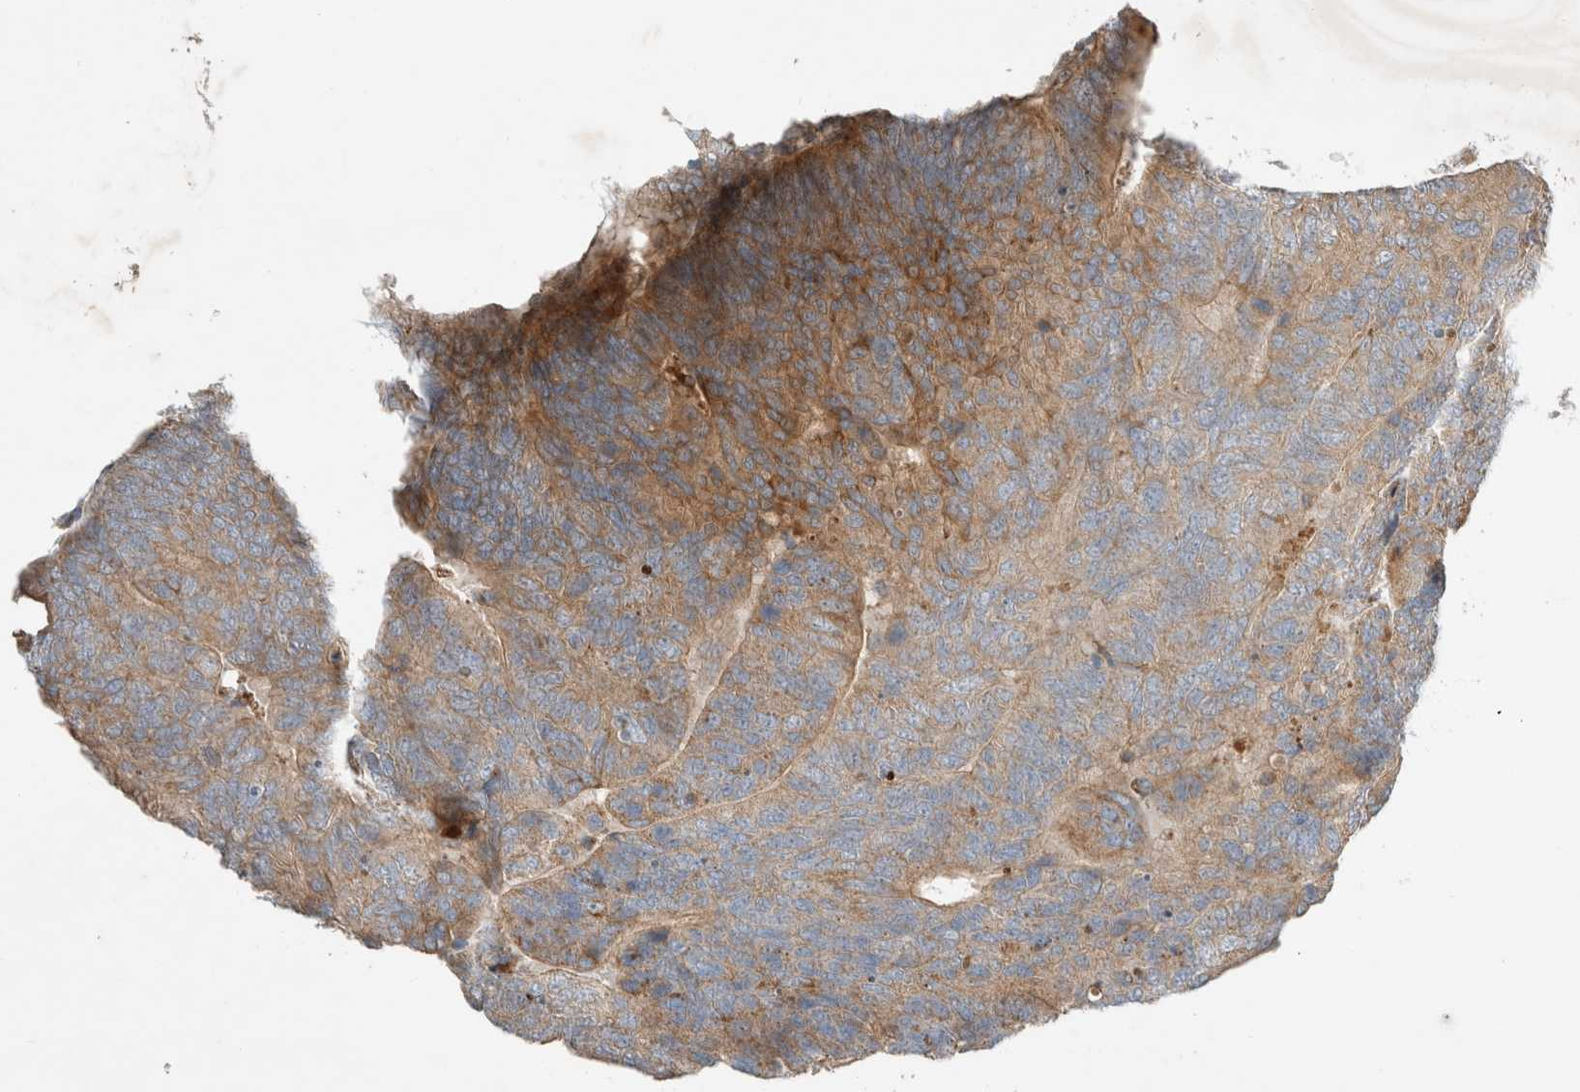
{"staining": {"intensity": "moderate", "quantity": ">75%", "location": "cytoplasmic/membranous"}, "tissue": "colorectal cancer", "cell_type": "Tumor cells", "image_type": "cancer", "snomed": [{"axis": "morphology", "description": "Adenocarcinoma, NOS"}, {"axis": "topography", "description": "Colon"}], "caption": "Colorectal adenocarcinoma tissue reveals moderate cytoplasmic/membranous staining in about >75% of tumor cells", "gene": "ARMC9", "patient": {"sex": "female", "age": 67}}